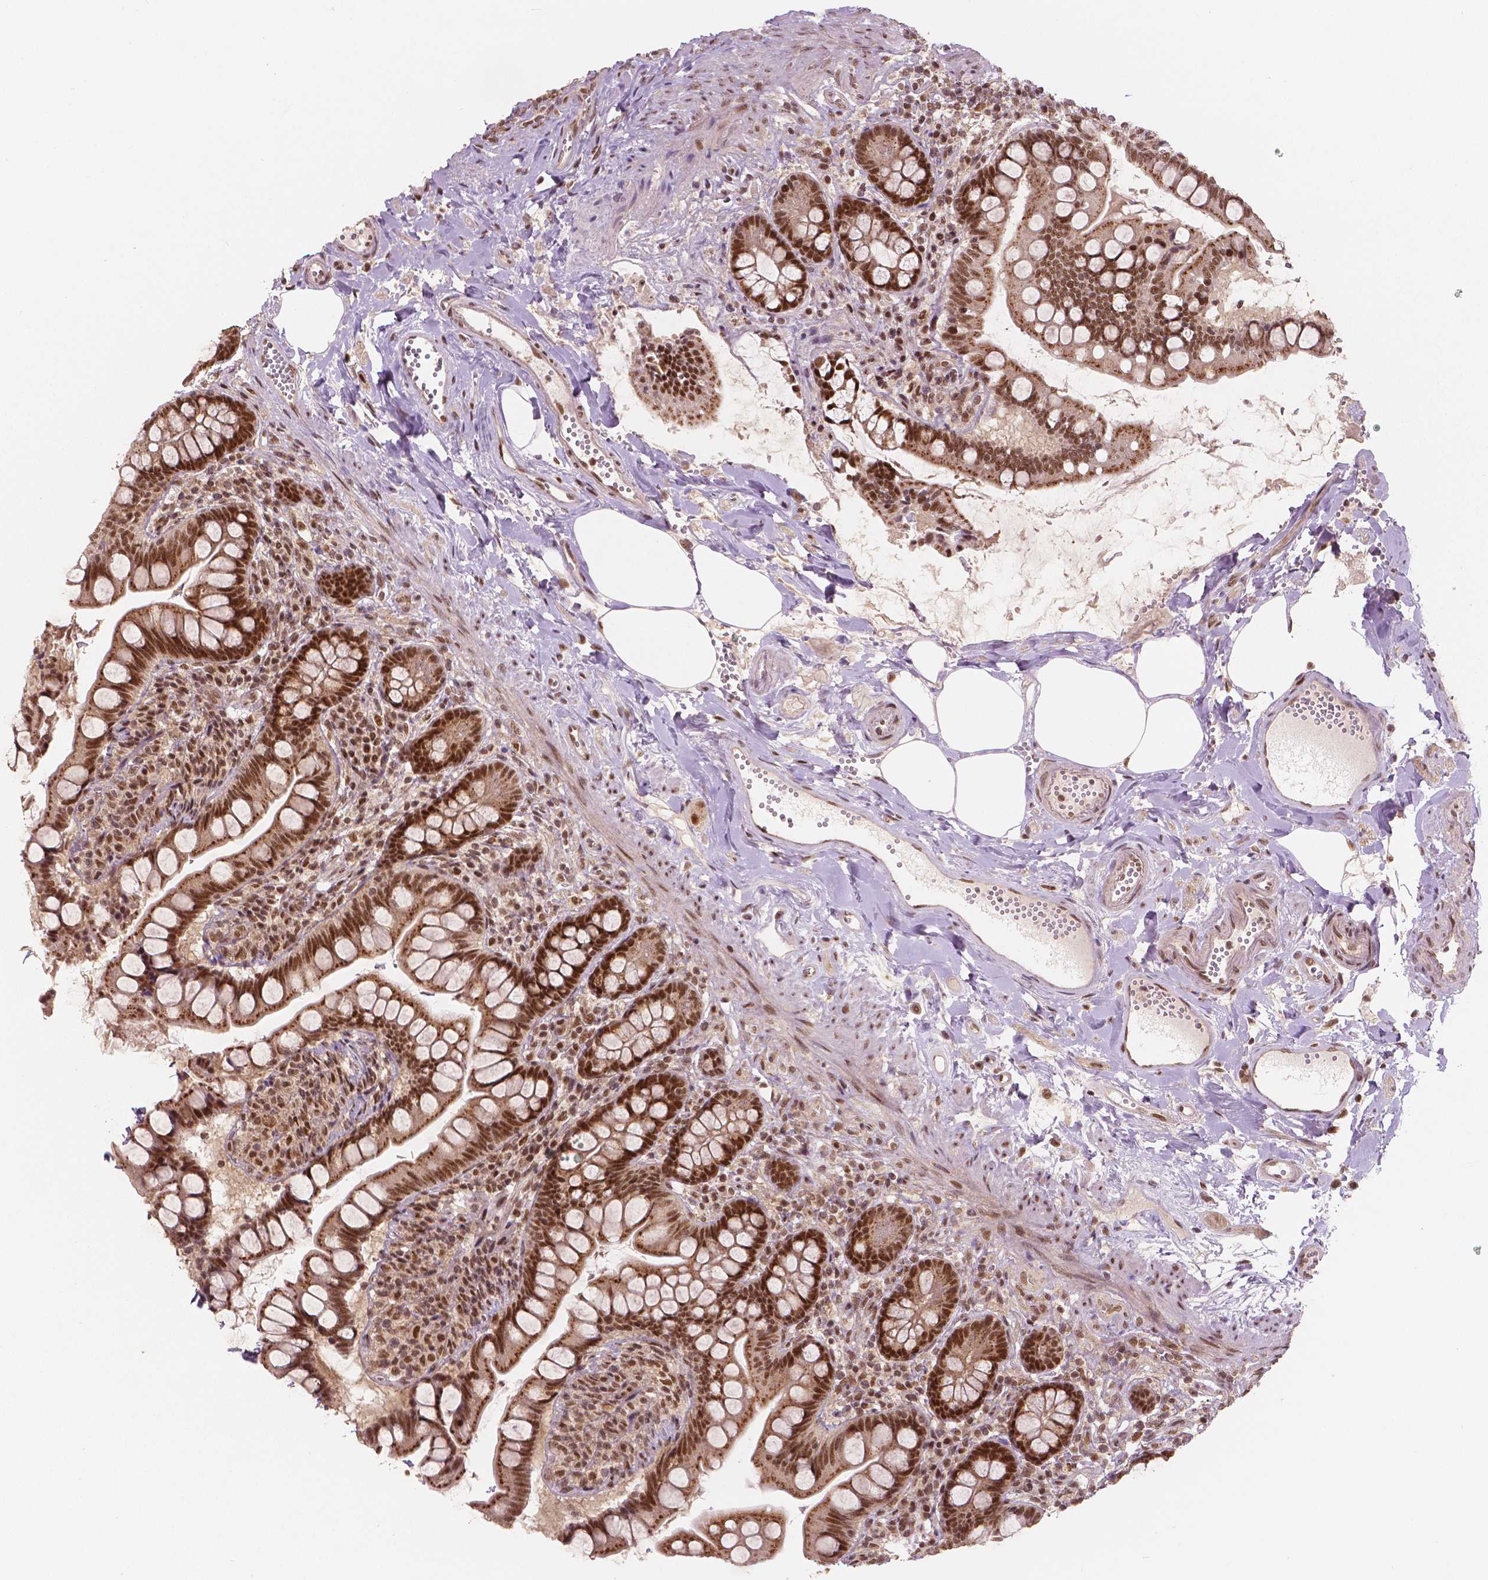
{"staining": {"intensity": "strong", "quantity": ">75%", "location": "cytoplasmic/membranous,nuclear"}, "tissue": "small intestine", "cell_type": "Glandular cells", "image_type": "normal", "snomed": [{"axis": "morphology", "description": "Normal tissue, NOS"}, {"axis": "topography", "description": "Small intestine"}], "caption": "Small intestine stained with a brown dye reveals strong cytoplasmic/membranous,nuclear positive positivity in approximately >75% of glandular cells.", "gene": "NSD2", "patient": {"sex": "female", "age": 56}}